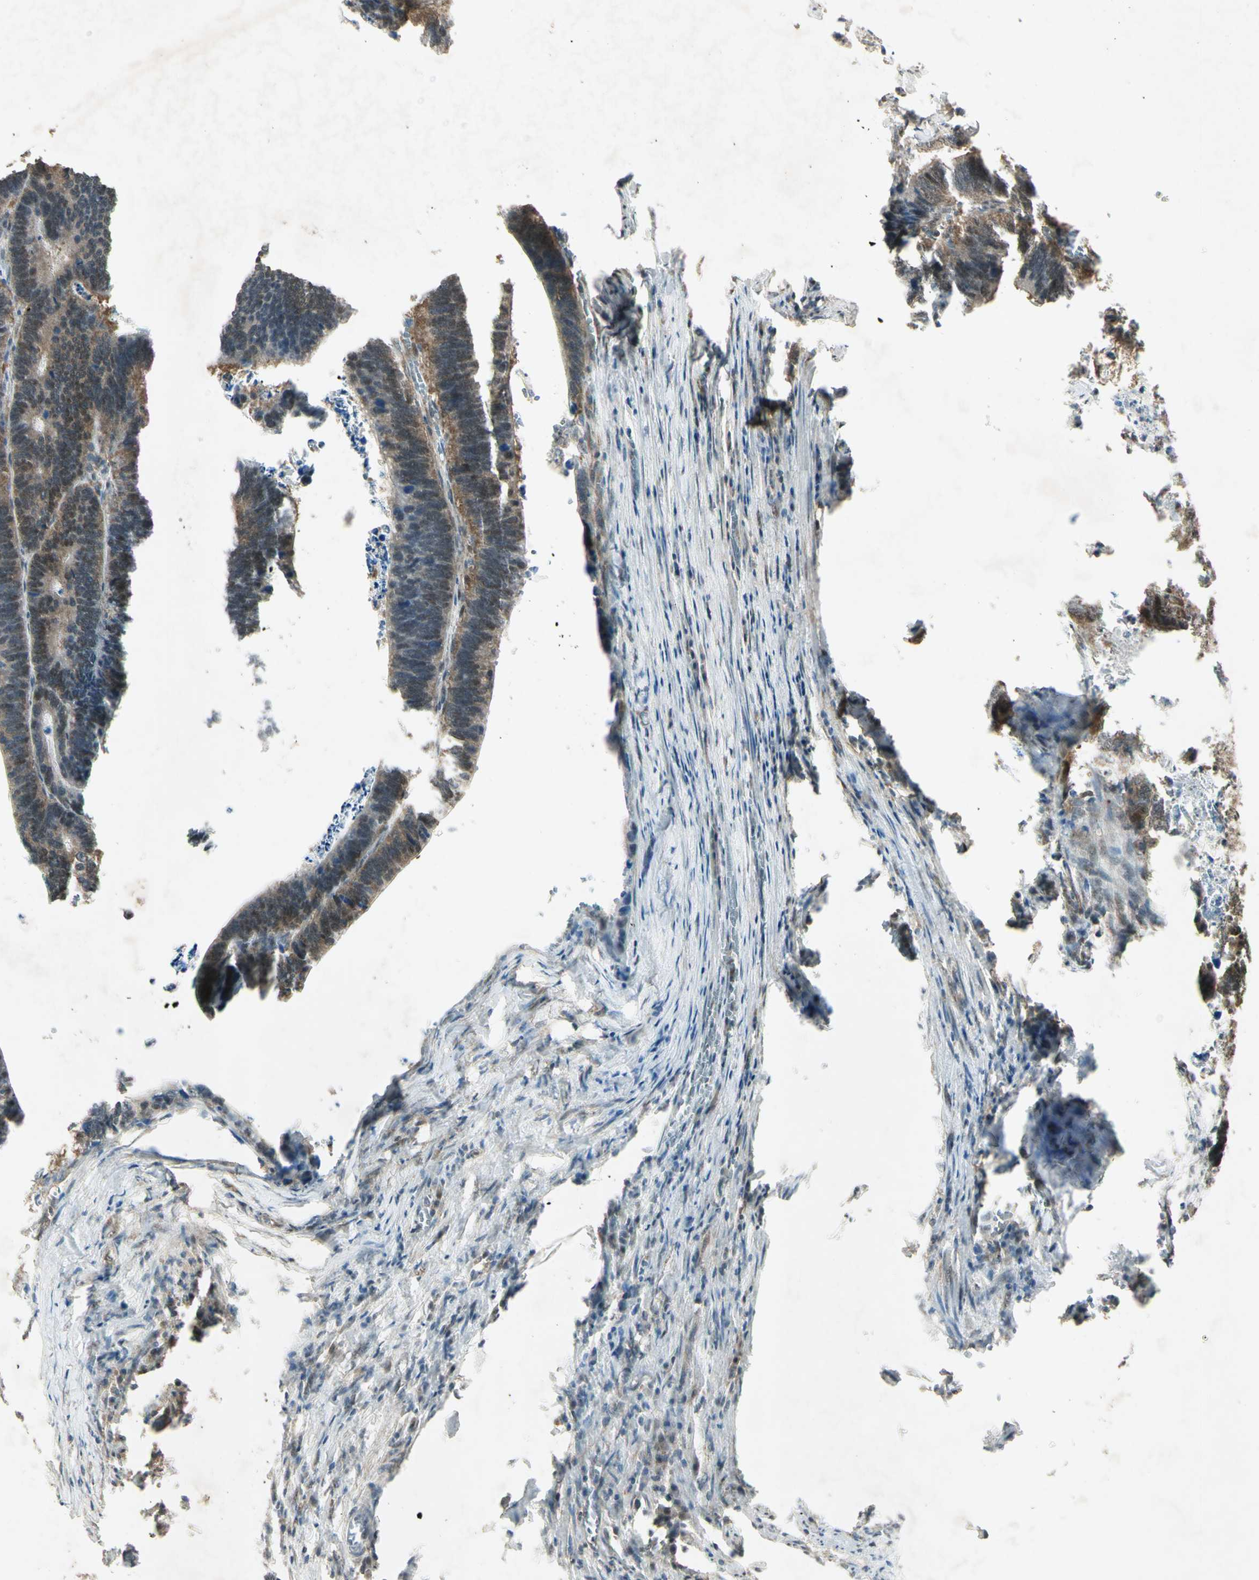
{"staining": {"intensity": "weak", "quantity": ">75%", "location": "cytoplasmic/membranous"}, "tissue": "colorectal cancer", "cell_type": "Tumor cells", "image_type": "cancer", "snomed": [{"axis": "morphology", "description": "Adenocarcinoma, NOS"}, {"axis": "topography", "description": "Colon"}], "caption": "This micrograph reveals immunohistochemistry staining of human adenocarcinoma (colorectal), with low weak cytoplasmic/membranous expression in about >75% of tumor cells.", "gene": "PSMD5", "patient": {"sex": "male", "age": 72}}